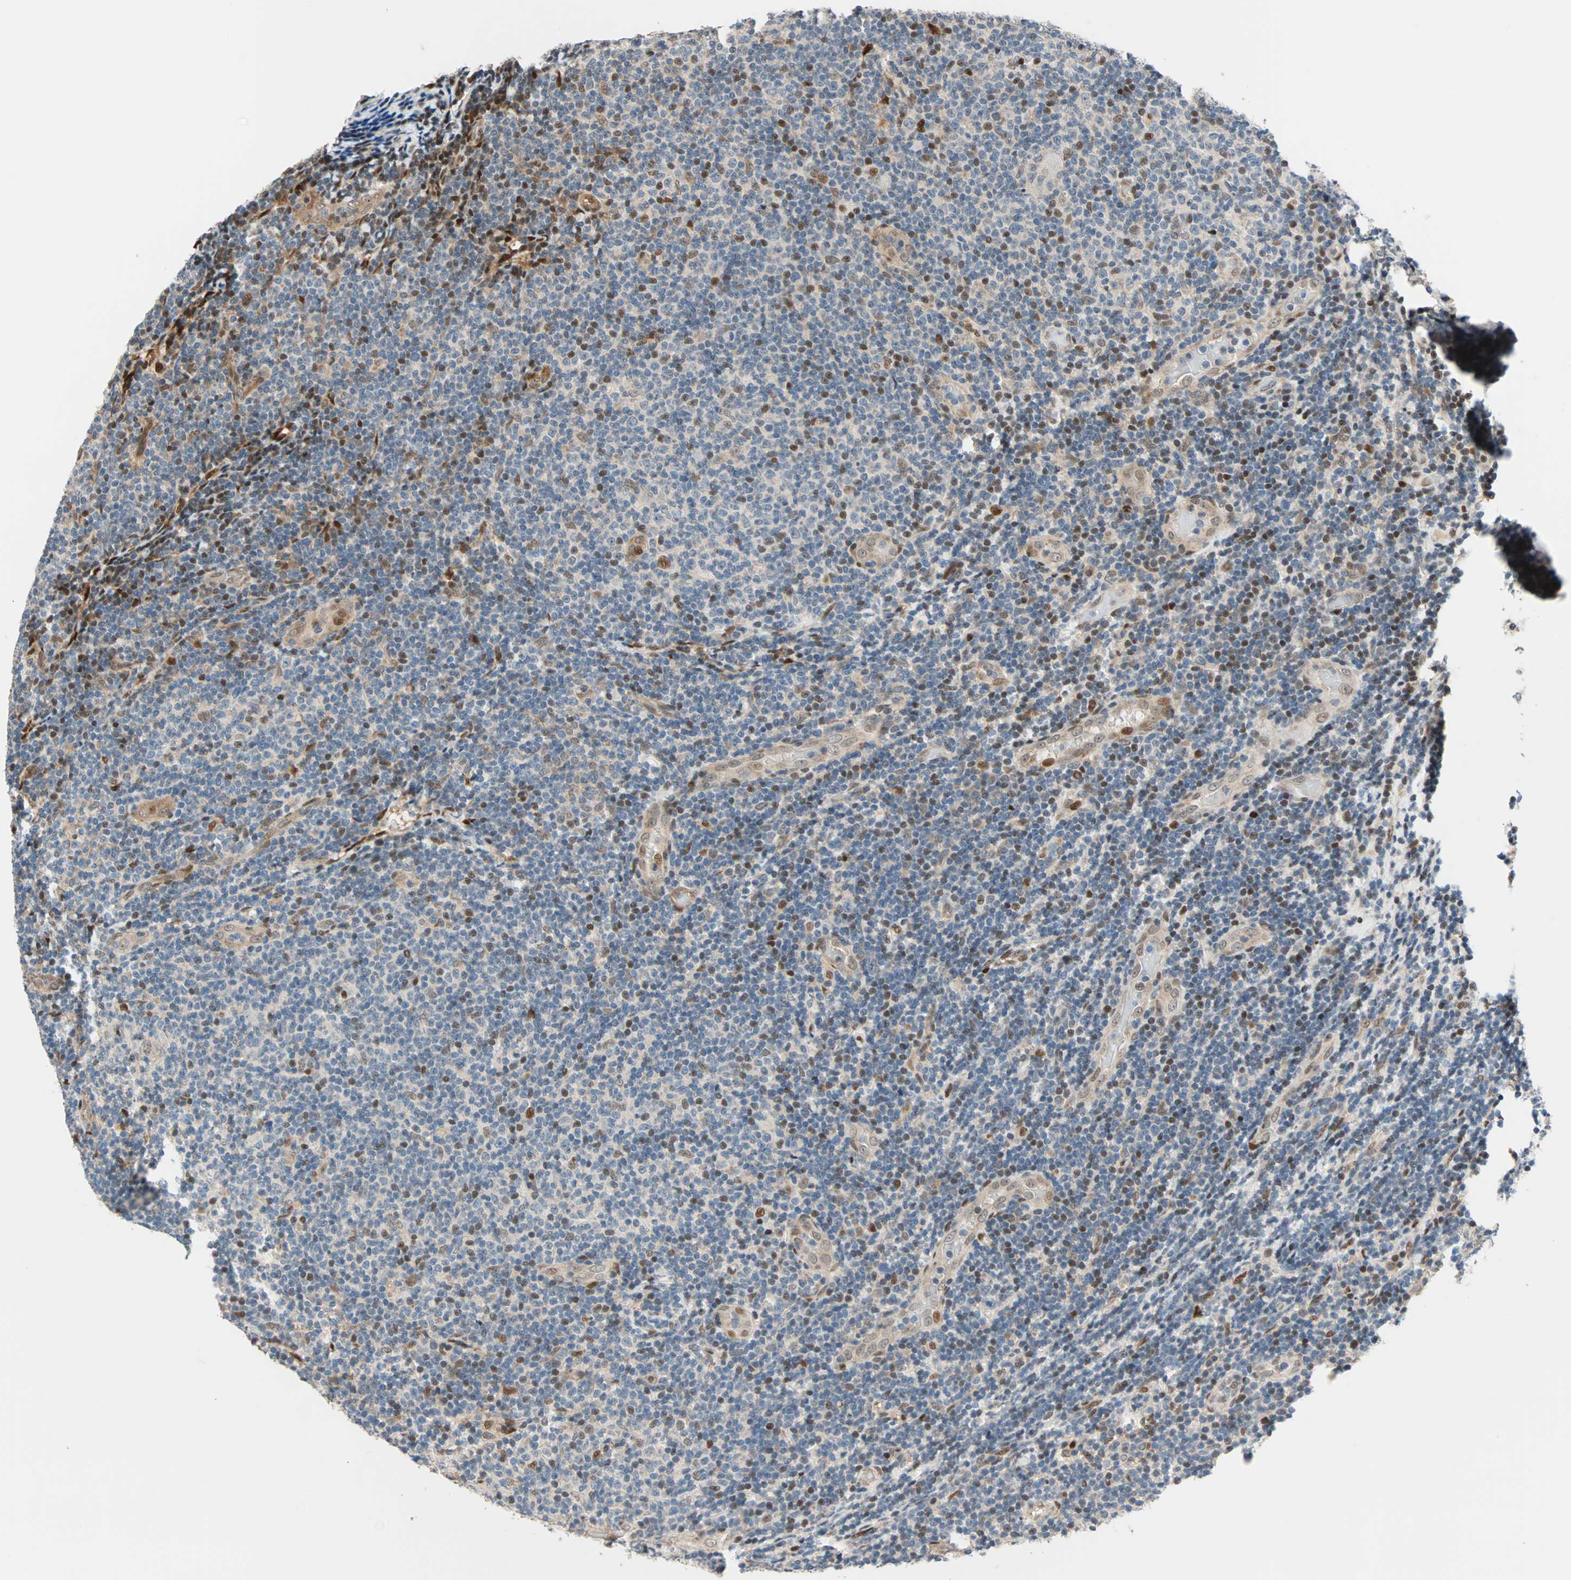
{"staining": {"intensity": "moderate", "quantity": "<25%", "location": "cytoplasmic/membranous,nuclear"}, "tissue": "lymphoma", "cell_type": "Tumor cells", "image_type": "cancer", "snomed": [{"axis": "morphology", "description": "Malignant lymphoma, non-Hodgkin's type, Low grade"}, {"axis": "topography", "description": "Lymph node"}], "caption": "Malignant lymphoma, non-Hodgkin's type (low-grade) stained for a protein (brown) displays moderate cytoplasmic/membranous and nuclear positive expression in about <25% of tumor cells.", "gene": "HECW1", "patient": {"sex": "male", "age": 83}}